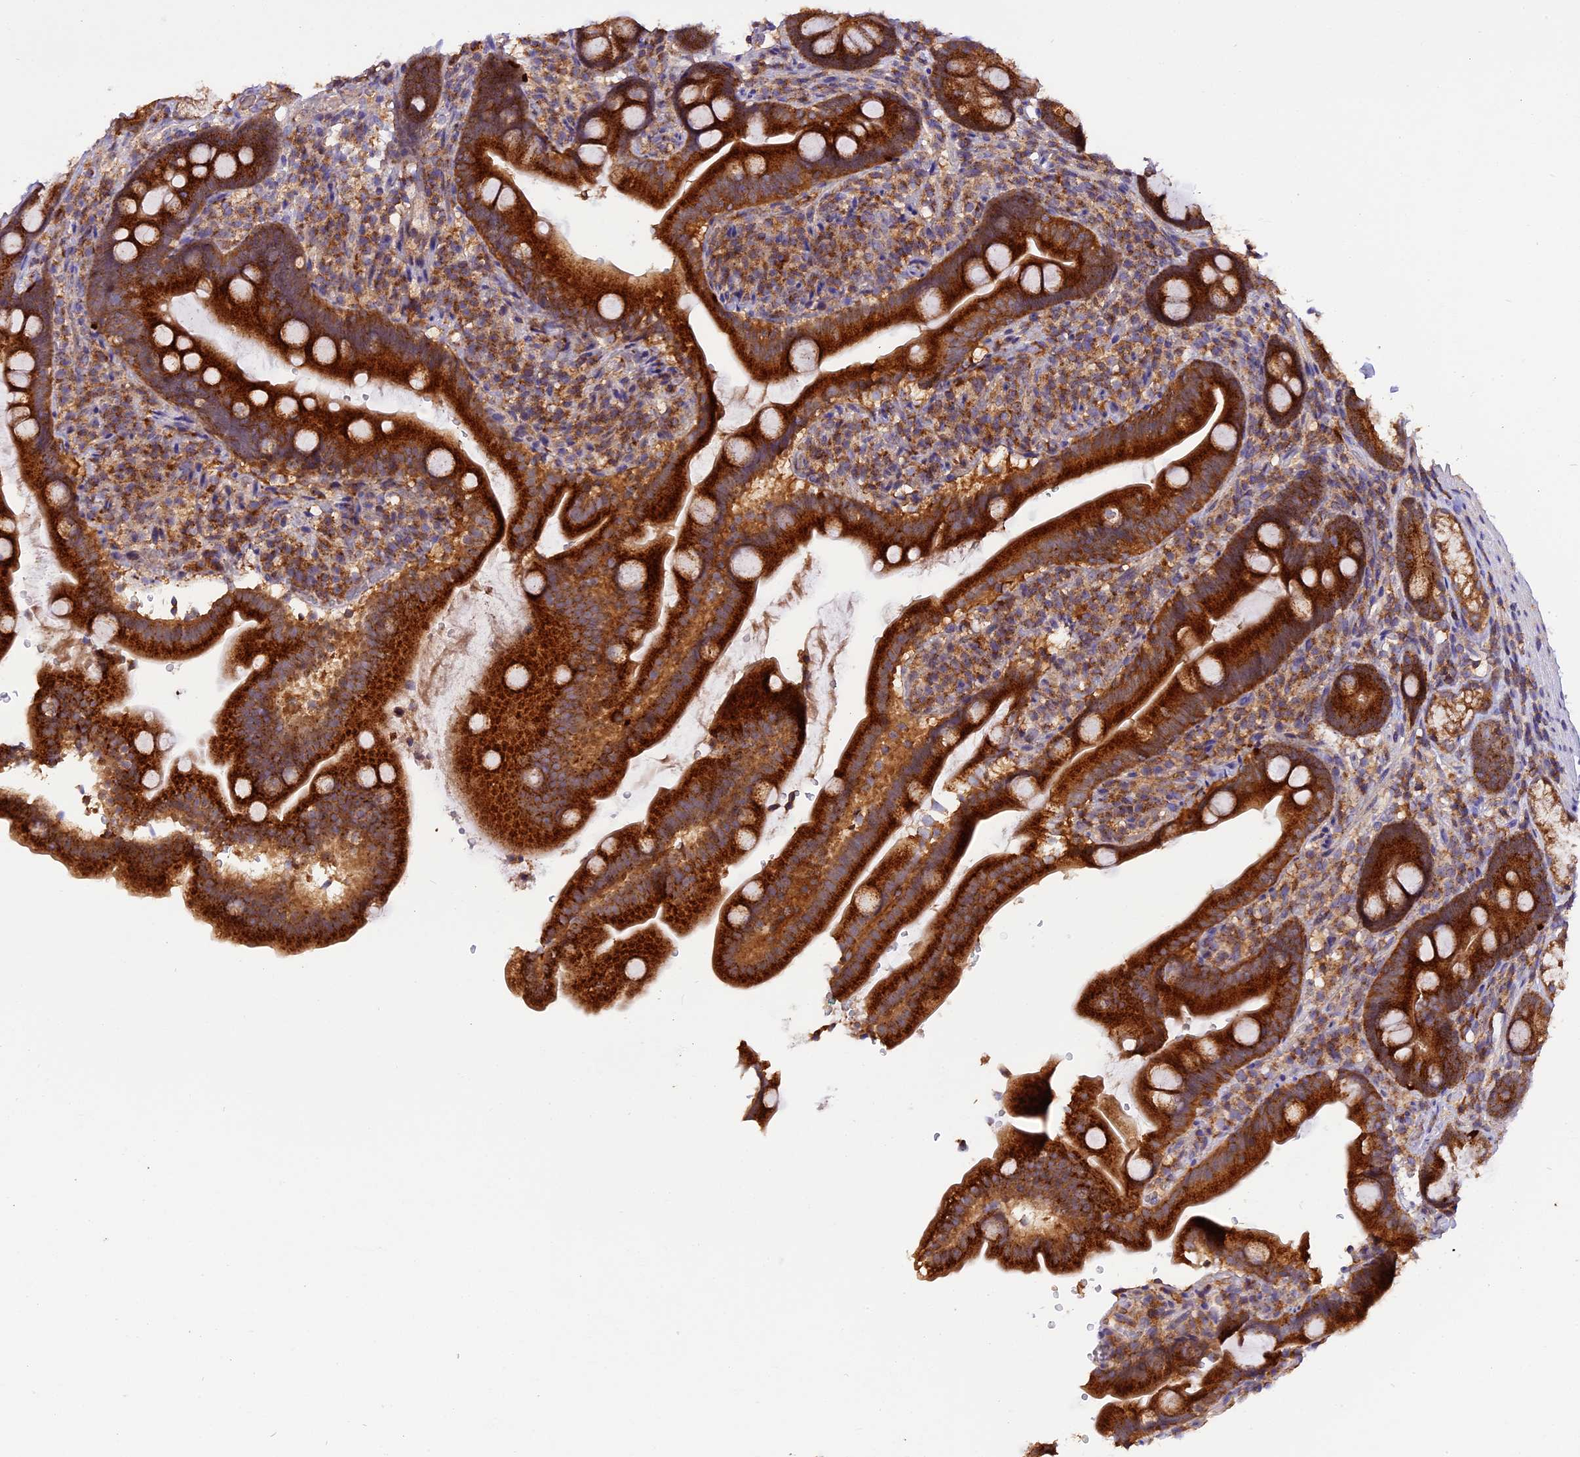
{"staining": {"intensity": "strong", "quantity": ">75%", "location": "cytoplasmic/membranous"}, "tissue": "duodenum", "cell_type": "Glandular cells", "image_type": "normal", "snomed": [{"axis": "morphology", "description": "Normal tissue, NOS"}, {"axis": "topography", "description": "Duodenum"}], "caption": "Immunohistochemical staining of benign duodenum exhibits high levels of strong cytoplasmic/membranous positivity in about >75% of glandular cells.", "gene": "PEX3", "patient": {"sex": "female", "age": 67}}